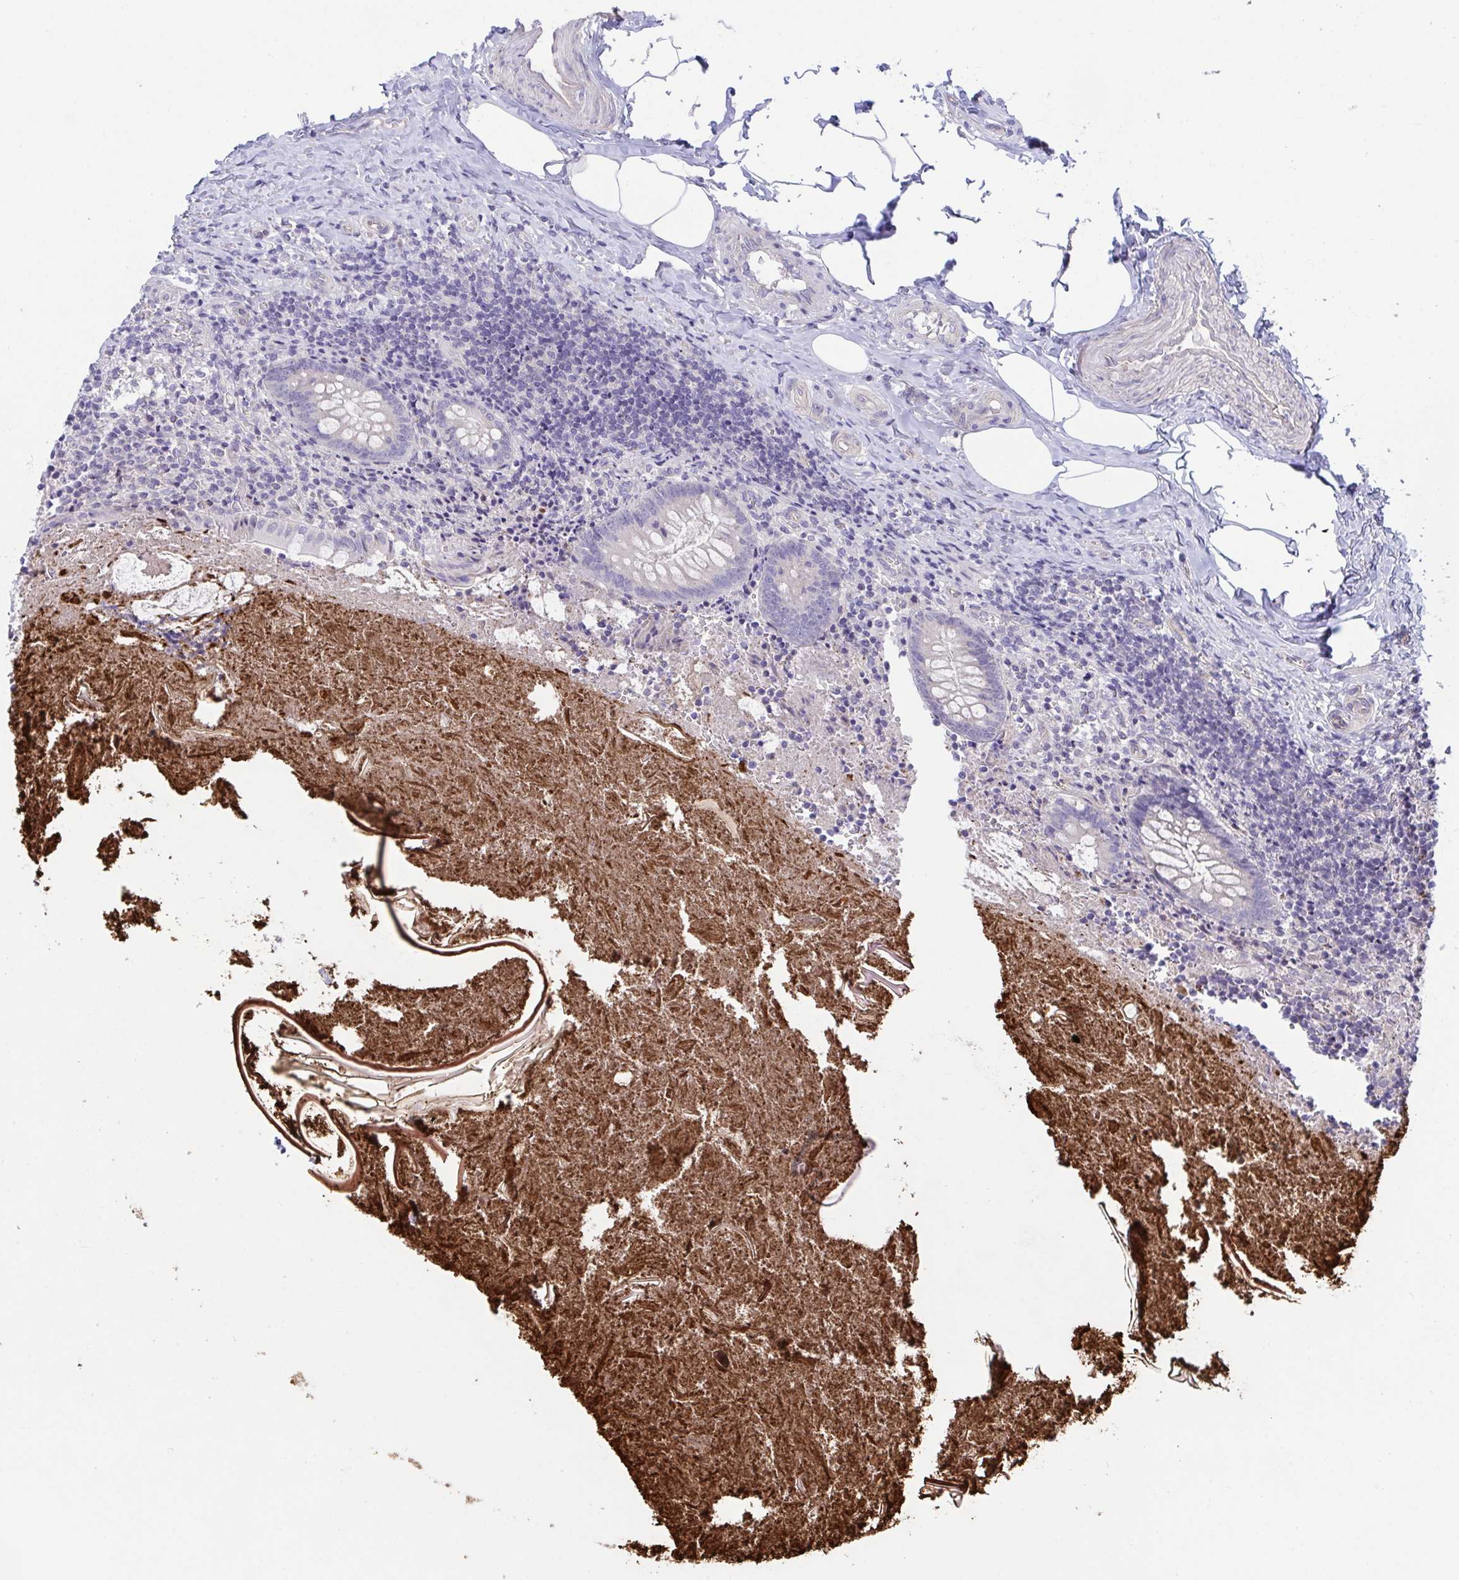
{"staining": {"intensity": "negative", "quantity": "none", "location": "none"}, "tissue": "appendix", "cell_type": "Glandular cells", "image_type": "normal", "snomed": [{"axis": "morphology", "description": "Normal tissue, NOS"}, {"axis": "topography", "description": "Appendix"}], "caption": "Immunohistochemistry of benign human appendix displays no expression in glandular cells. (DAB IHC visualized using brightfield microscopy, high magnification).", "gene": "RHOXF1", "patient": {"sex": "female", "age": 17}}